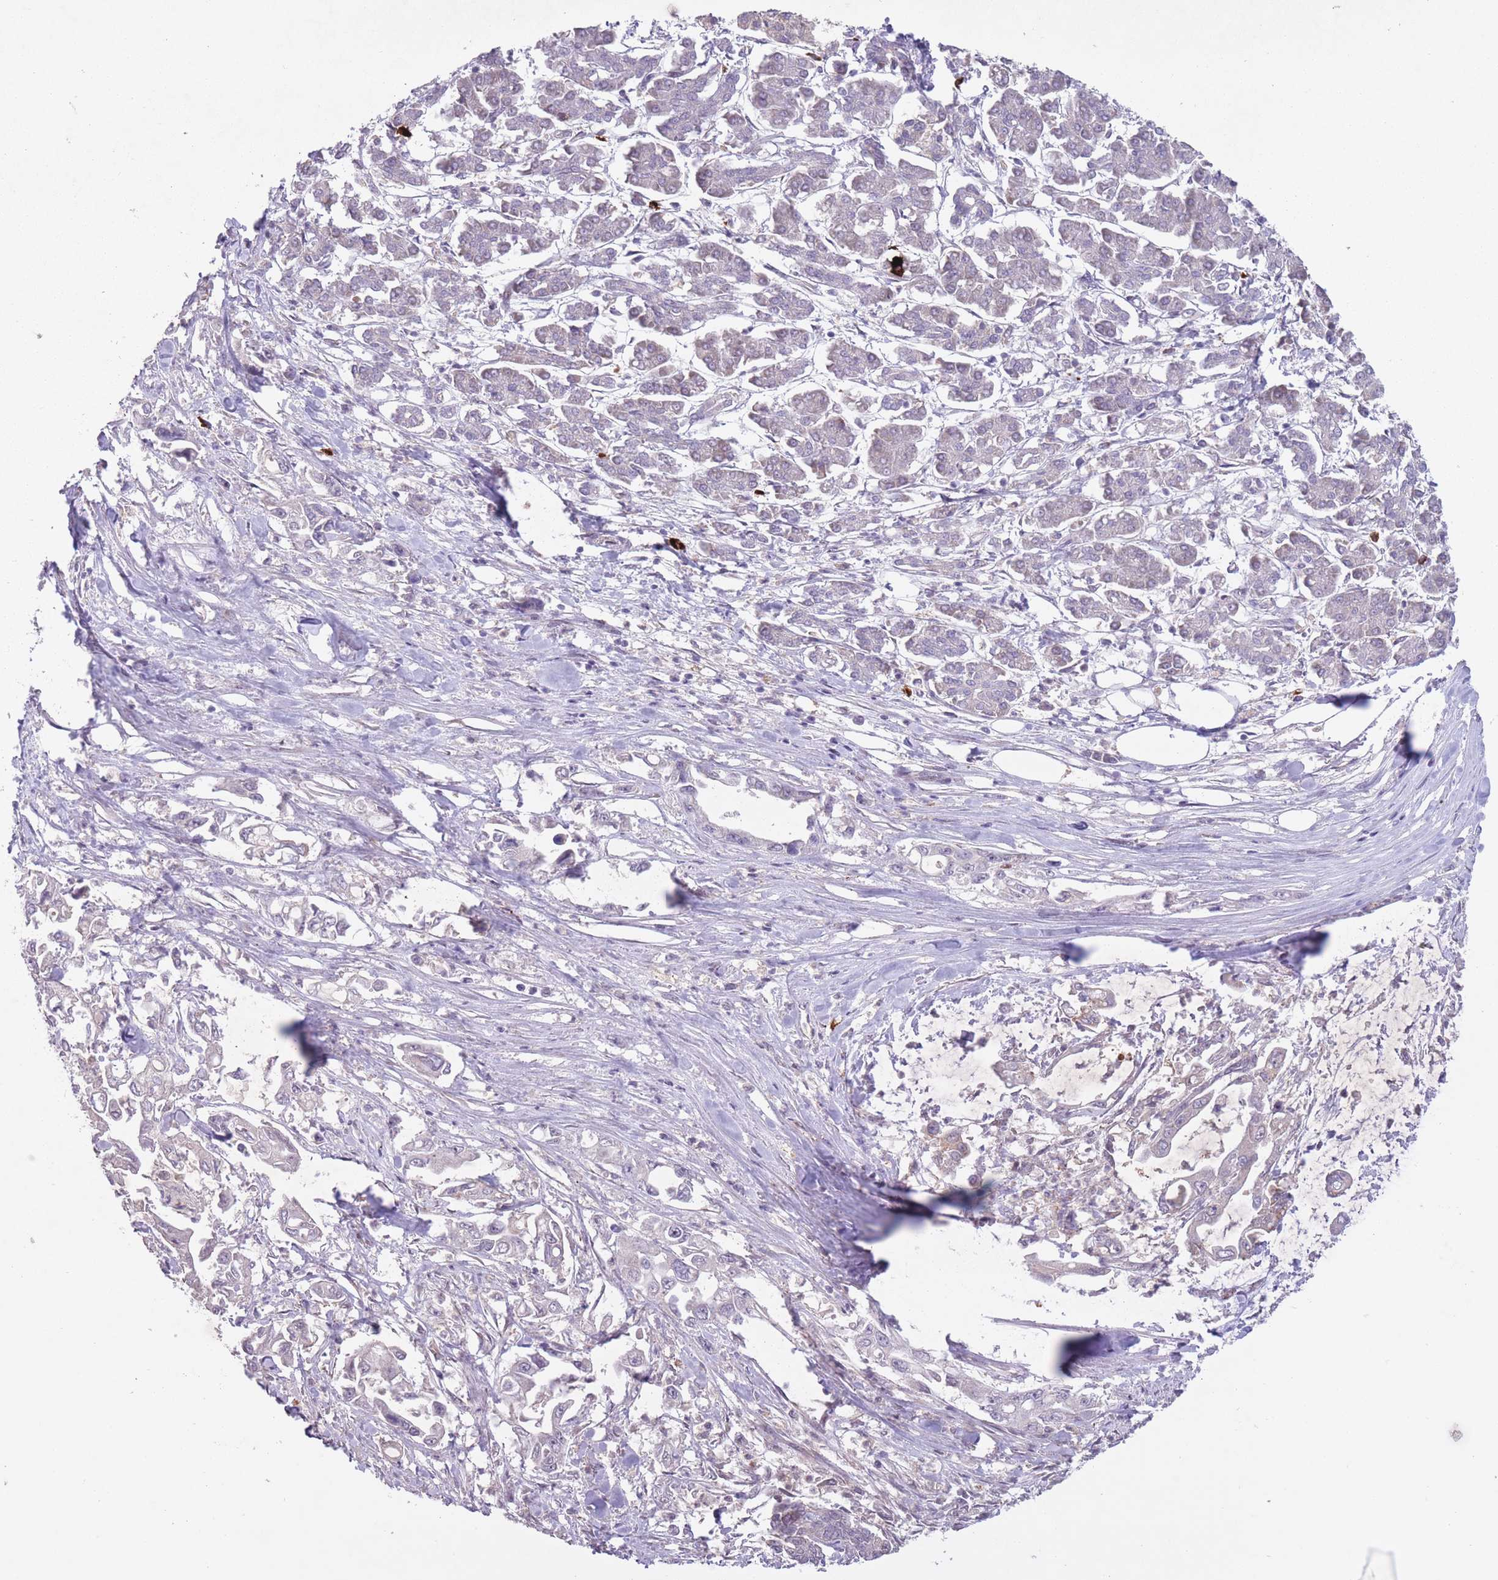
{"staining": {"intensity": "negative", "quantity": "none", "location": "none"}, "tissue": "pancreatic cancer", "cell_type": "Tumor cells", "image_type": "cancer", "snomed": [{"axis": "morphology", "description": "Adenocarcinoma, NOS"}, {"axis": "topography", "description": "Pancreas"}], "caption": "Pancreatic cancer stained for a protein using immunohistochemistry (IHC) shows no staining tumor cells.", "gene": "SECTM1", "patient": {"sex": "male", "age": 61}}